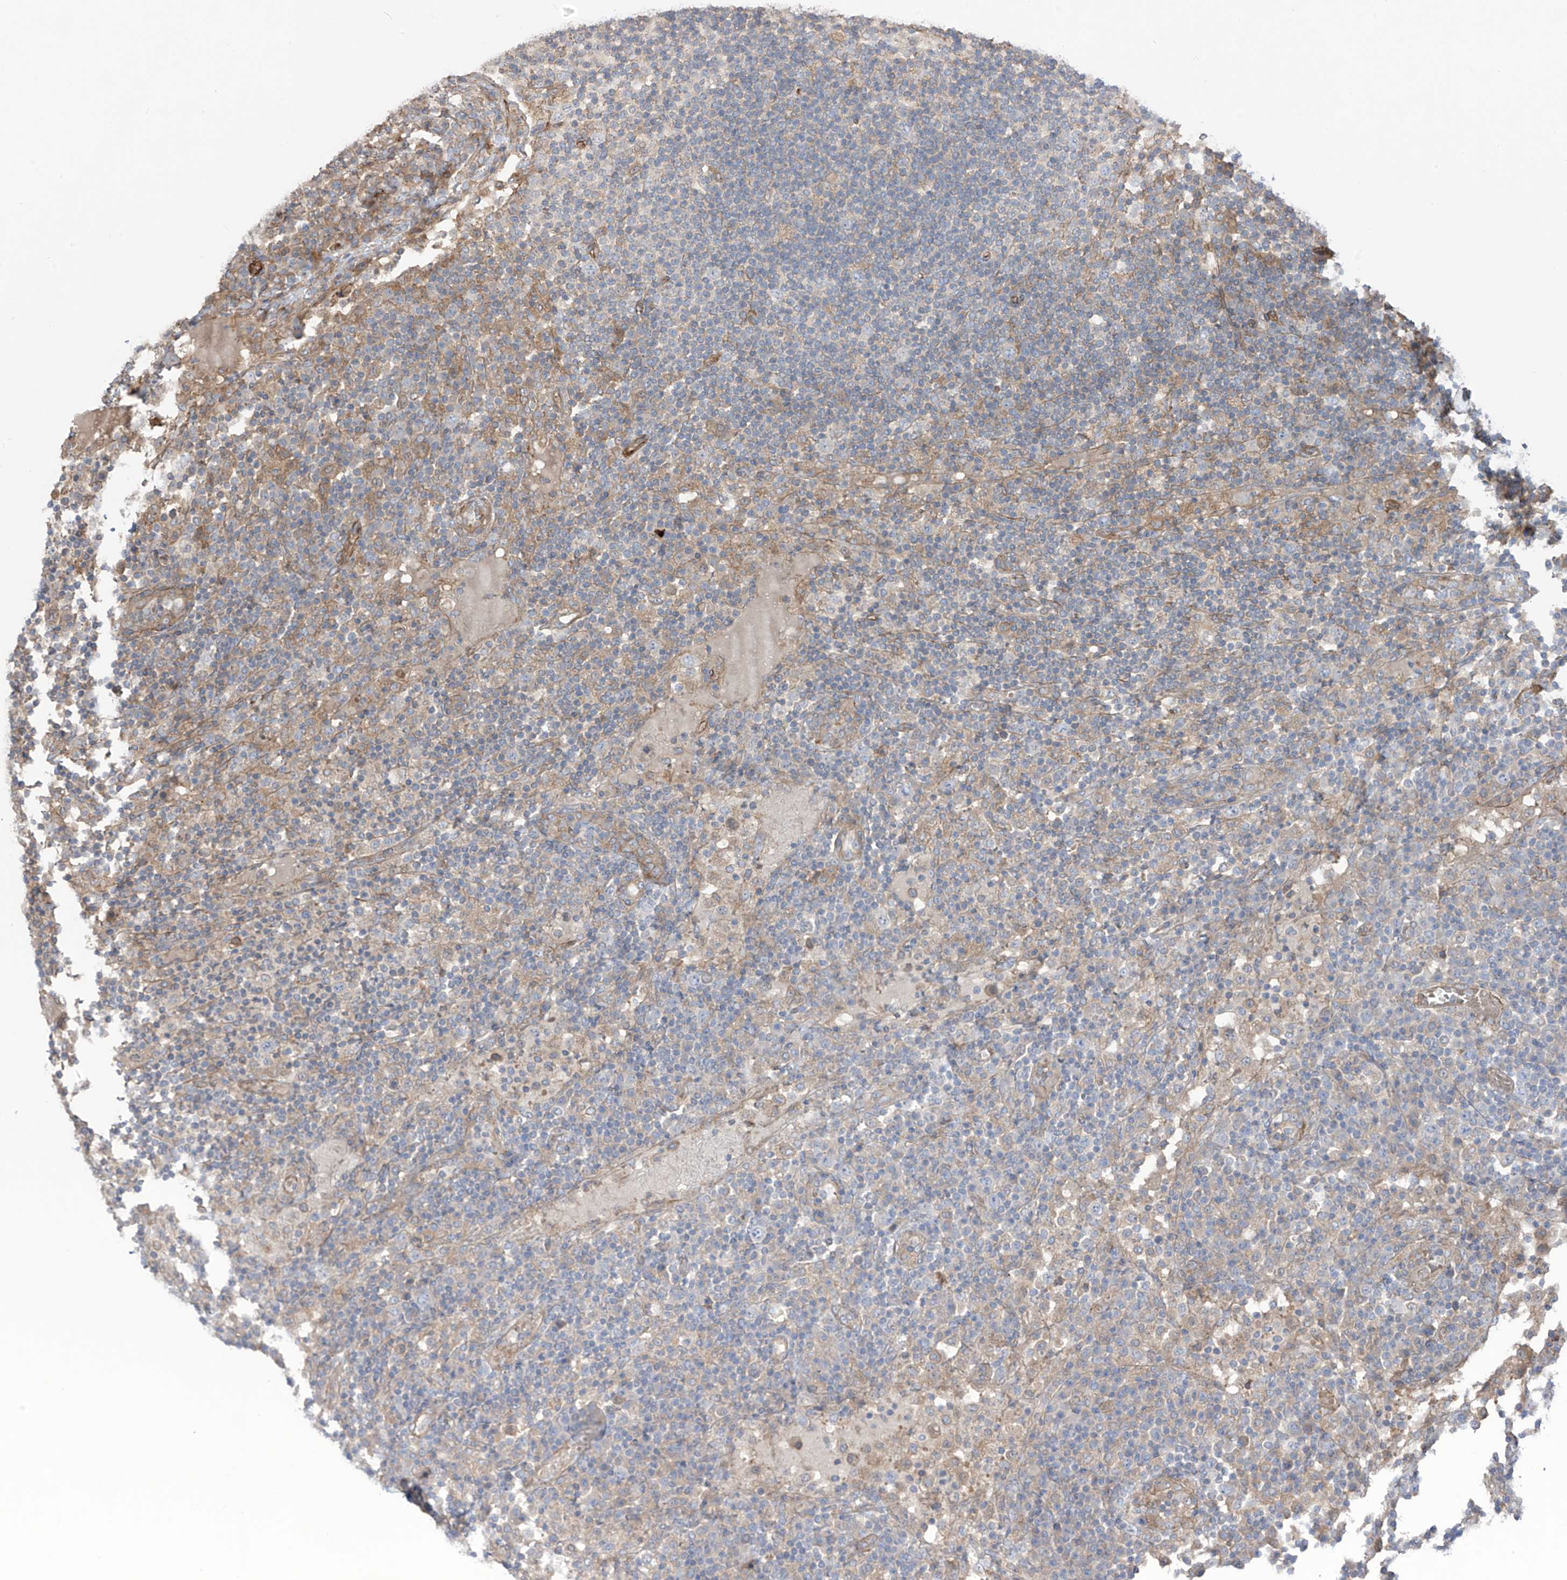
{"staining": {"intensity": "negative", "quantity": "none", "location": "none"}, "tissue": "lymph node", "cell_type": "Germinal center cells", "image_type": "normal", "snomed": [{"axis": "morphology", "description": "Normal tissue, NOS"}, {"axis": "topography", "description": "Lymph node"}], "caption": "Immunohistochemical staining of normal human lymph node reveals no significant expression in germinal center cells.", "gene": "TRMU", "patient": {"sex": "female", "age": 53}}